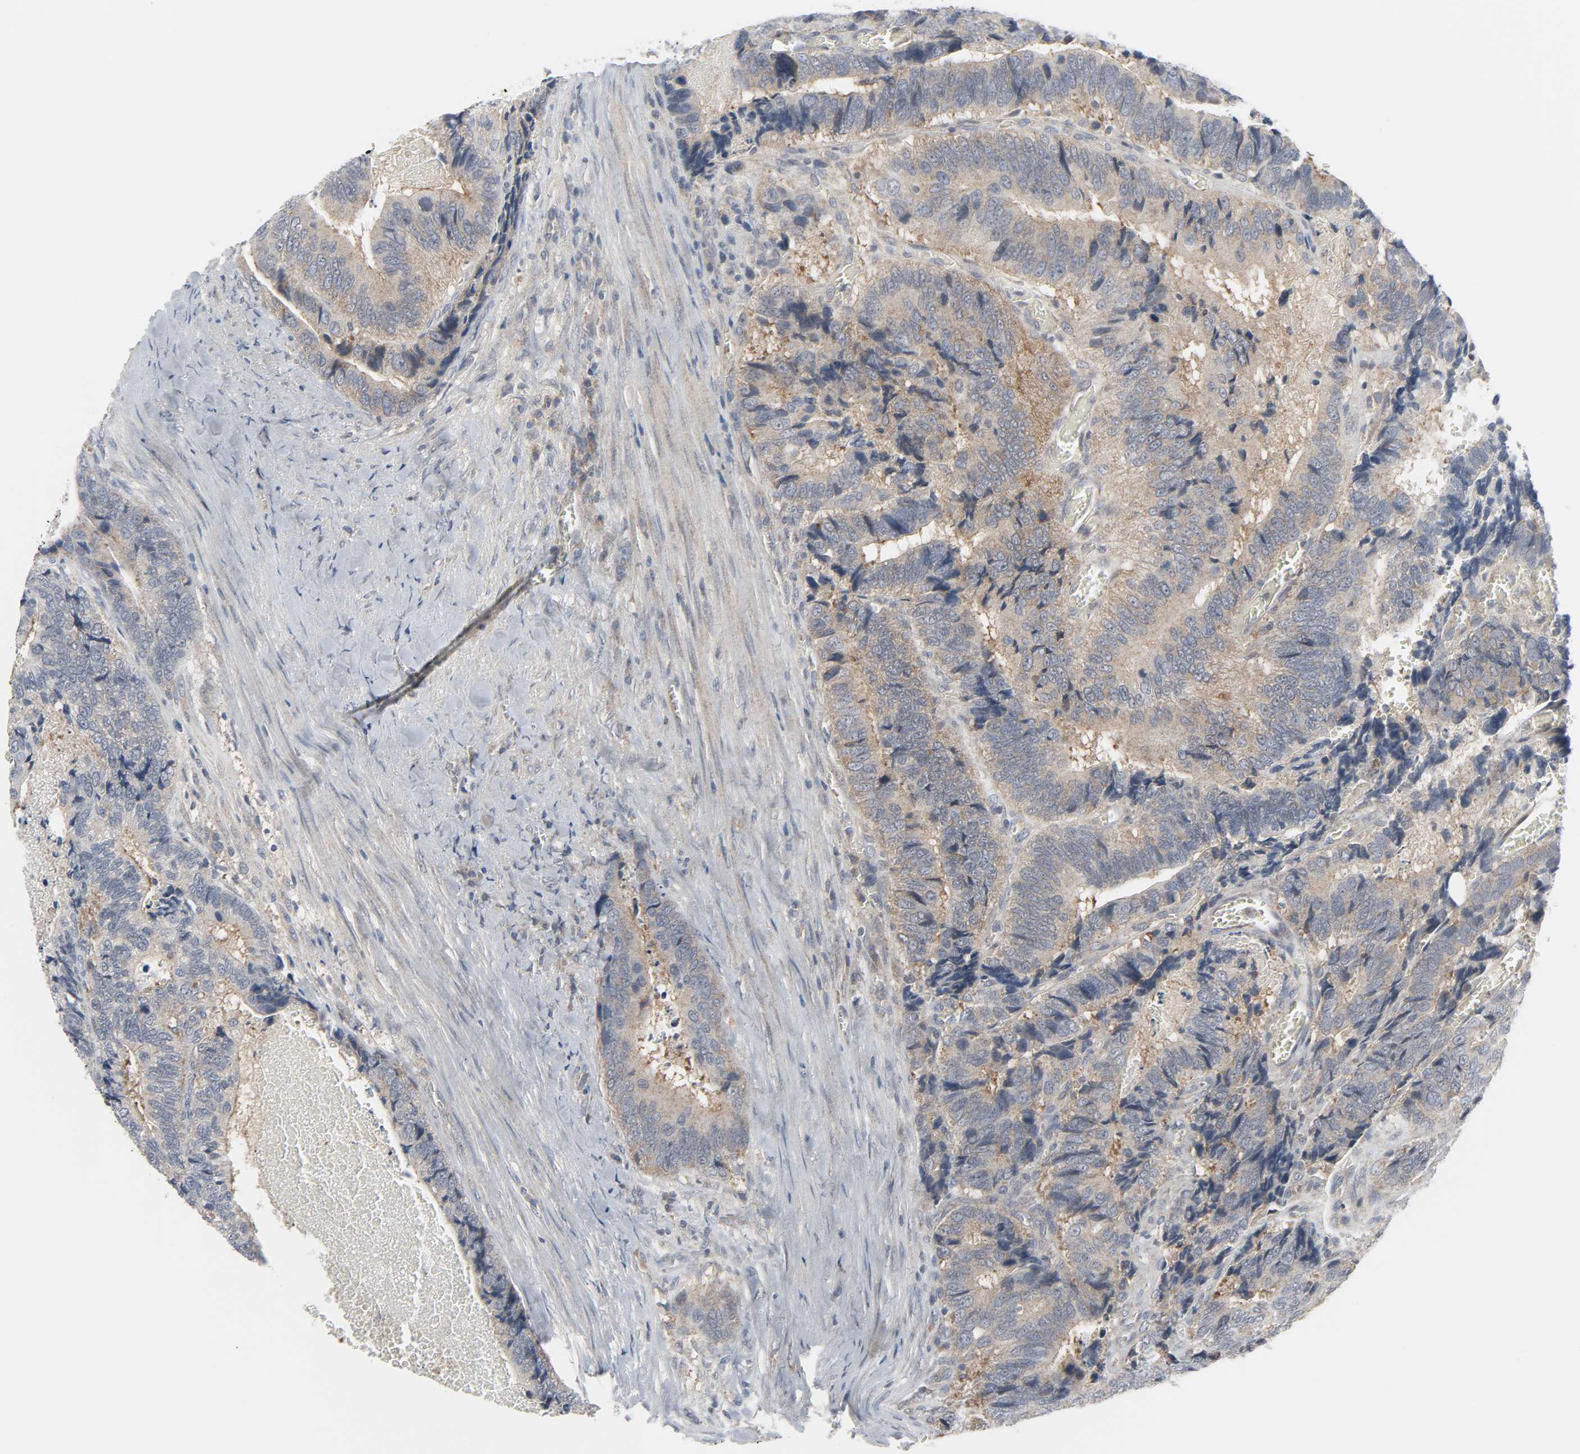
{"staining": {"intensity": "moderate", "quantity": ">75%", "location": "cytoplasmic/membranous"}, "tissue": "colorectal cancer", "cell_type": "Tumor cells", "image_type": "cancer", "snomed": [{"axis": "morphology", "description": "Adenocarcinoma, NOS"}, {"axis": "topography", "description": "Colon"}], "caption": "There is medium levels of moderate cytoplasmic/membranous expression in tumor cells of colorectal cancer, as demonstrated by immunohistochemical staining (brown color).", "gene": "CLIP1", "patient": {"sex": "male", "age": 72}}